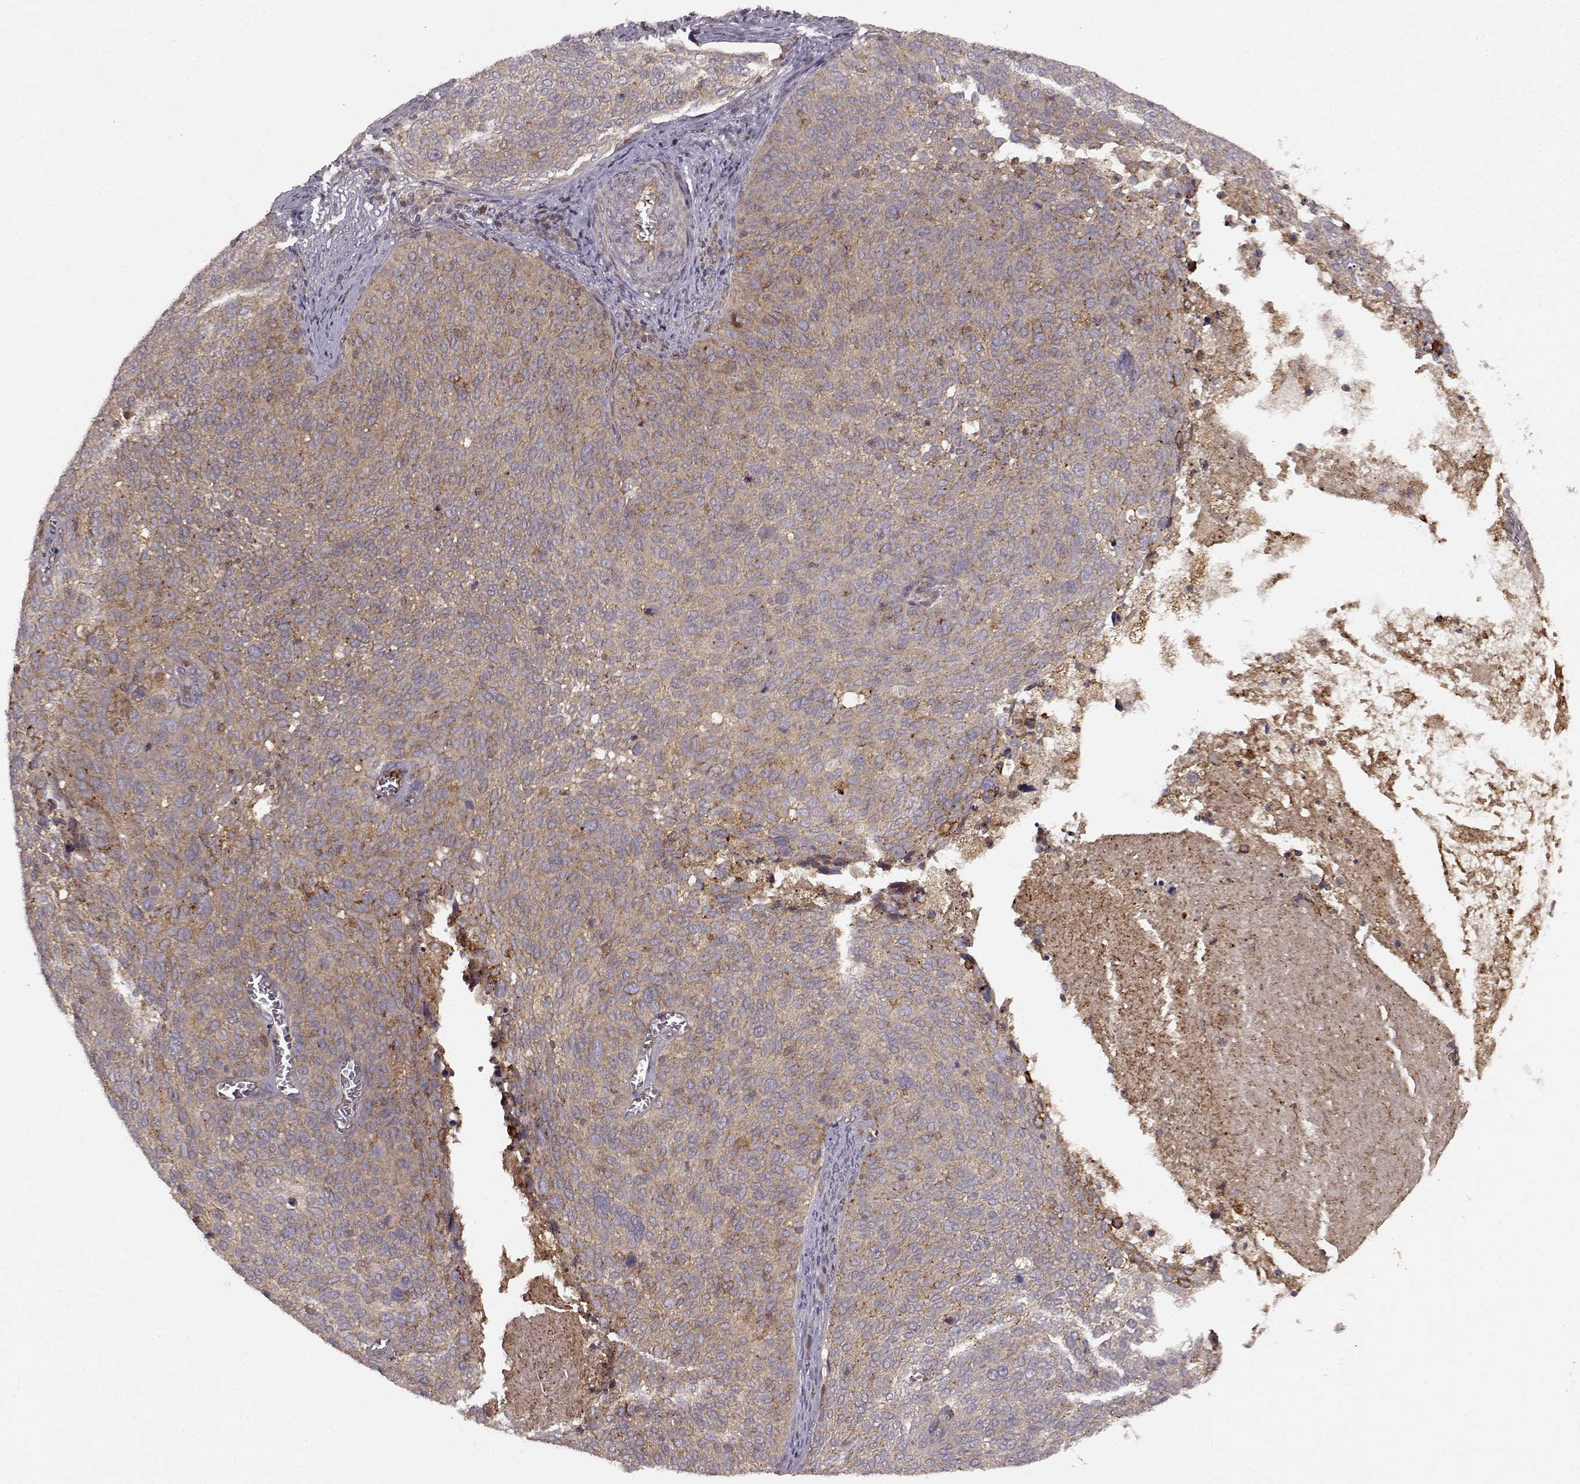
{"staining": {"intensity": "weak", "quantity": ">75%", "location": "cytoplasmic/membranous"}, "tissue": "cervical cancer", "cell_type": "Tumor cells", "image_type": "cancer", "snomed": [{"axis": "morphology", "description": "Squamous cell carcinoma, NOS"}, {"axis": "topography", "description": "Cervix"}], "caption": "Weak cytoplasmic/membranous positivity for a protein is identified in approximately >75% of tumor cells of cervical squamous cell carcinoma using immunohistochemistry (IHC).", "gene": "IFRD2", "patient": {"sex": "female", "age": 39}}